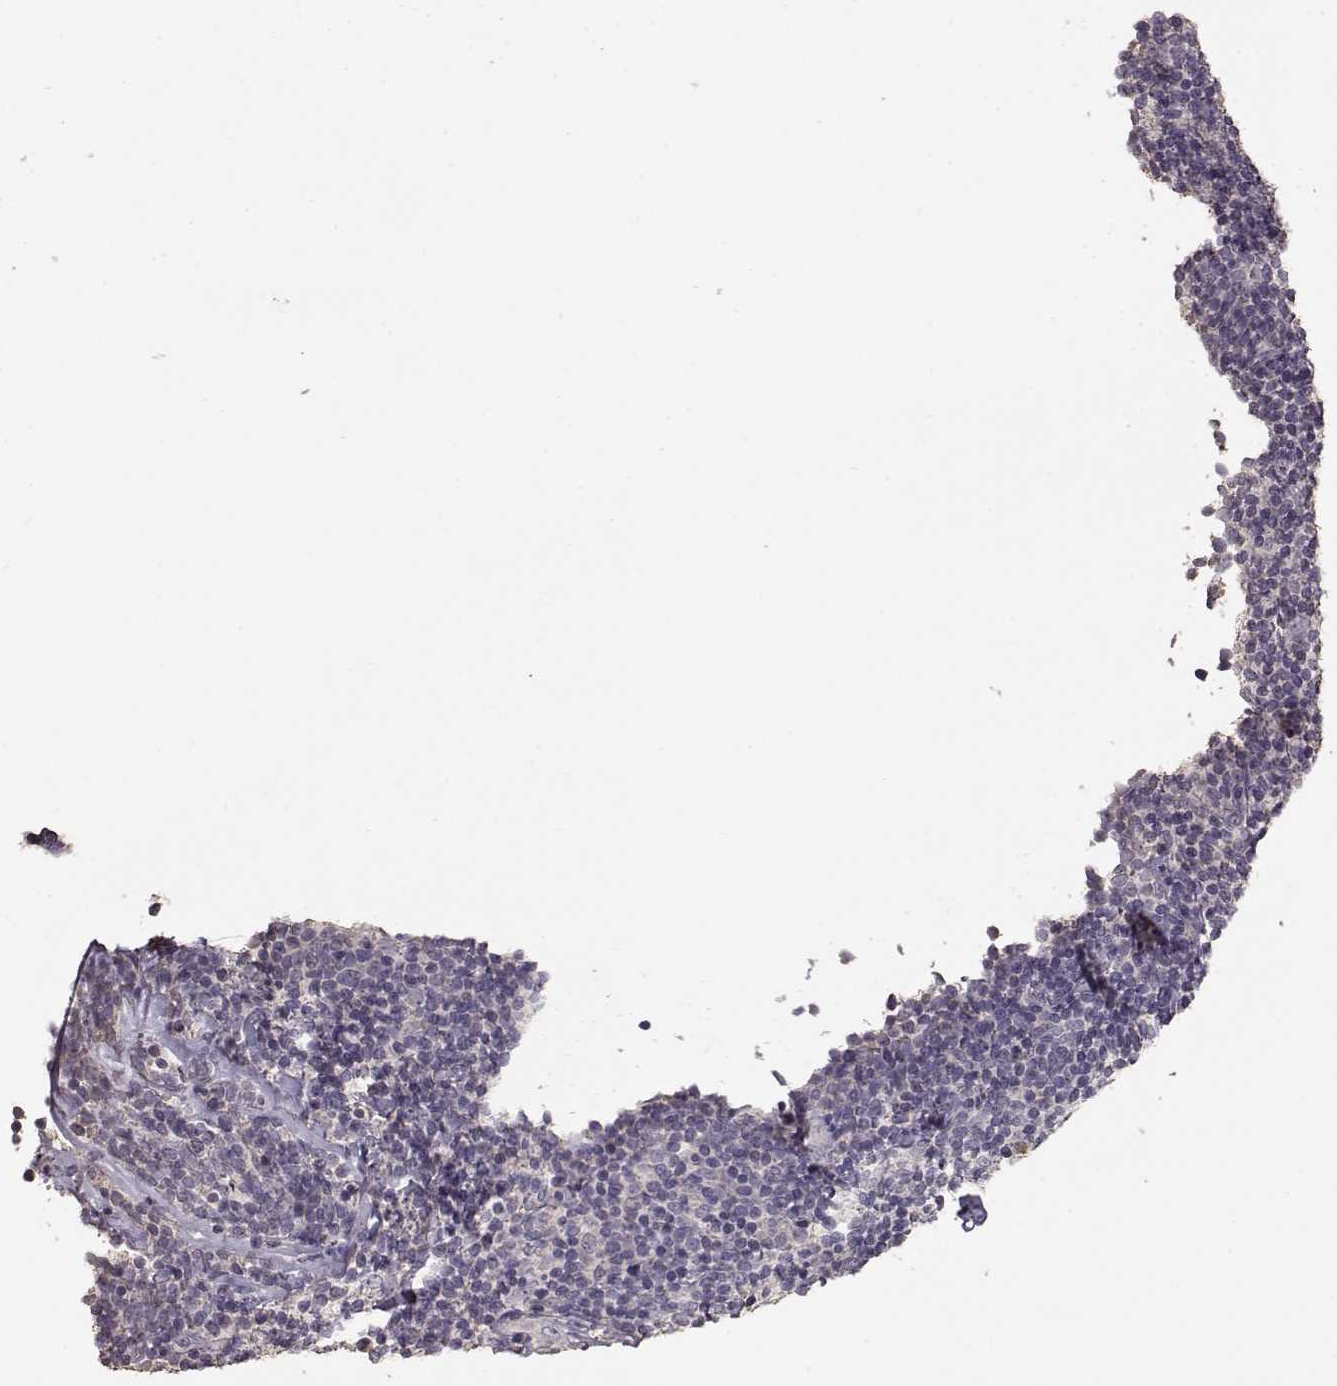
{"staining": {"intensity": "negative", "quantity": "none", "location": "none"}, "tissue": "lymphoma", "cell_type": "Tumor cells", "image_type": "cancer", "snomed": [{"axis": "morphology", "description": "Malignant lymphoma, non-Hodgkin's type, Low grade"}, {"axis": "topography", "description": "Lymph node"}], "caption": "Human low-grade malignant lymphoma, non-Hodgkin's type stained for a protein using immunohistochemistry (IHC) reveals no staining in tumor cells.", "gene": "PMCH", "patient": {"sex": "female", "age": 56}}